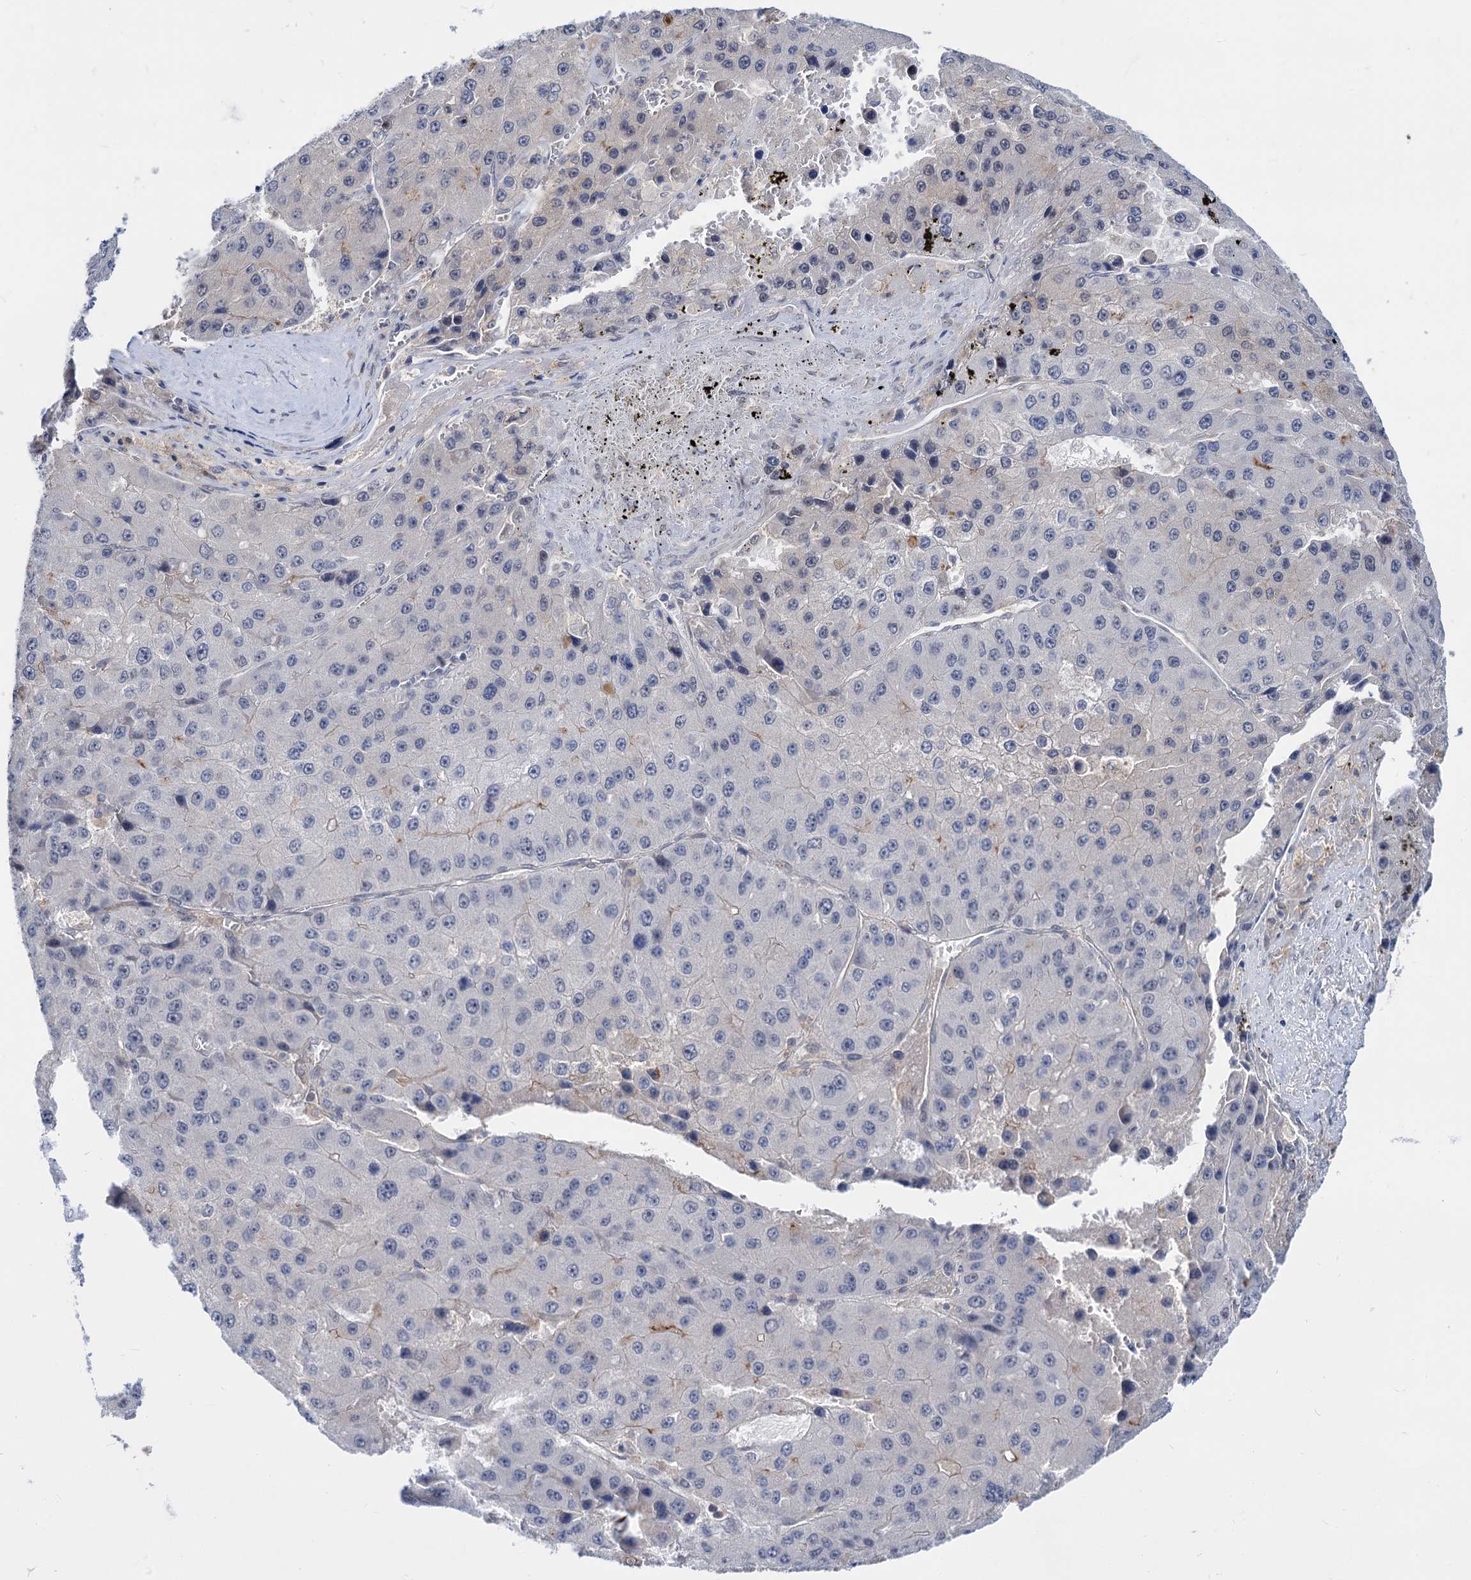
{"staining": {"intensity": "negative", "quantity": "none", "location": "none"}, "tissue": "liver cancer", "cell_type": "Tumor cells", "image_type": "cancer", "snomed": [{"axis": "morphology", "description": "Carcinoma, Hepatocellular, NOS"}, {"axis": "topography", "description": "Liver"}], "caption": "Liver cancer was stained to show a protein in brown. There is no significant staining in tumor cells. The staining was performed using DAB (3,3'-diaminobenzidine) to visualize the protein expression in brown, while the nuclei were stained in blue with hematoxylin (Magnification: 20x).", "gene": "NEK10", "patient": {"sex": "female", "age": 73}}